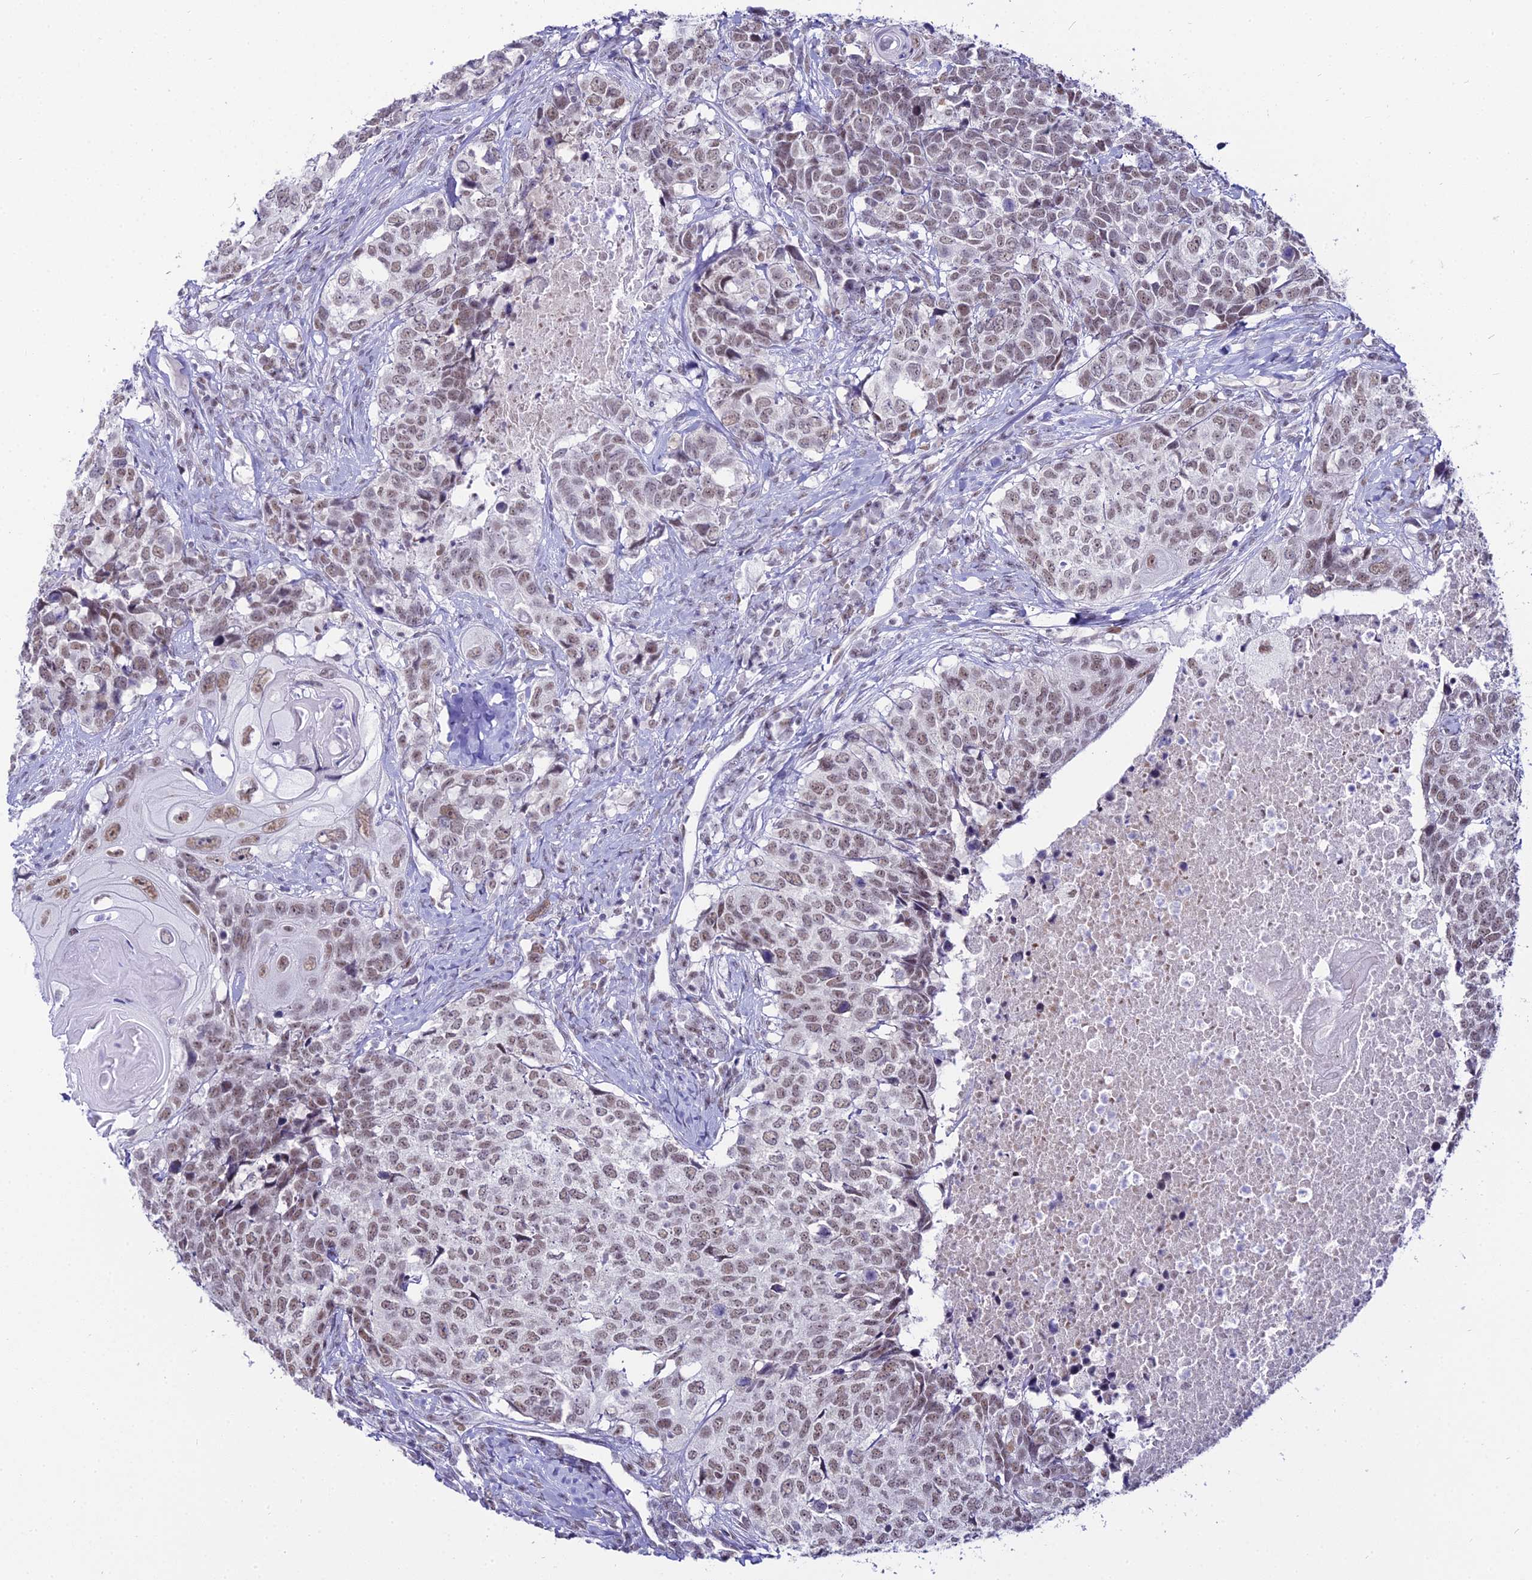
{"staining": {"intensity": "weak", "quantity": ">75%", "location": "nuclear"}, "tissue": "head and neck cancer", "cell_type": "Tumor cells", "image_type": "cancer", "snomed": [{"axis": "morphology", "description": "Squamous cell carcinoma, NOS"}, {"axis": "topography", "description": "Head-Neck"}], "caption": "Human head and neck cancer (squamous cell carcinoma) stained with a protein marker shows weak staining in tumor cells.", "gene": "RBM12", "patient": {"sex": "male", "age": 66}}